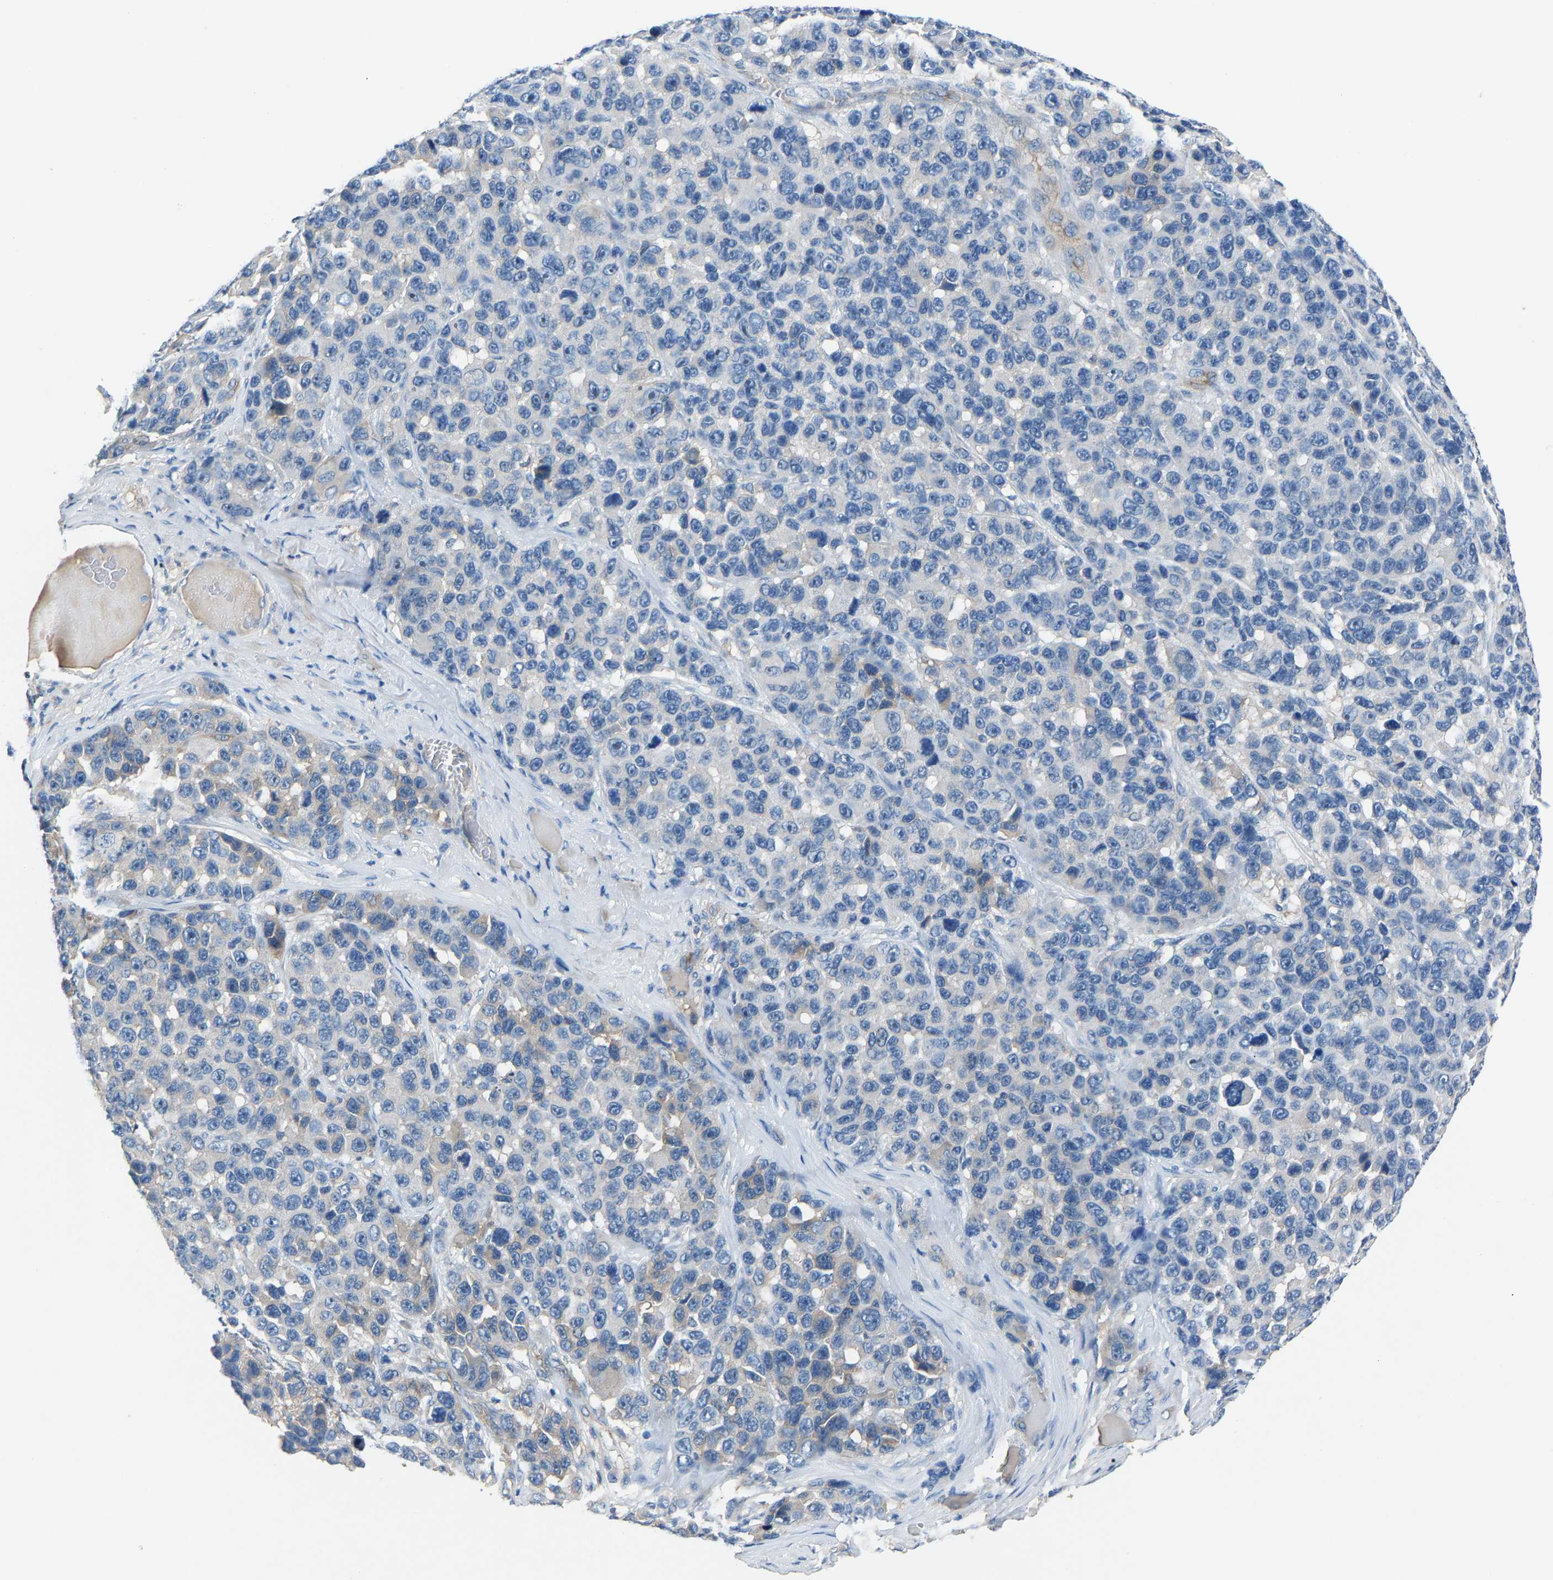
{"staining": {"intensity": "negative", "quantity": "none", "location": "none"}, "tissue": "melanoma", "cell_type": "Tumor cells", "image_type": "cancer", "snomed": [{"axis": "morphology", "description": "Malignant melanoma, NOS"}, {"axis": "topography", "description": "Skin"}], "caption": "Immunohistochemistry (IHC) micrograph of malignant melanoma stained for a protein (brown), which reveals no staining in tumor cells. (IHC, brightfield microscopy, high magnification).", "gene": "DNAAF5", "patient": {"sex": "male", "age": 53}}